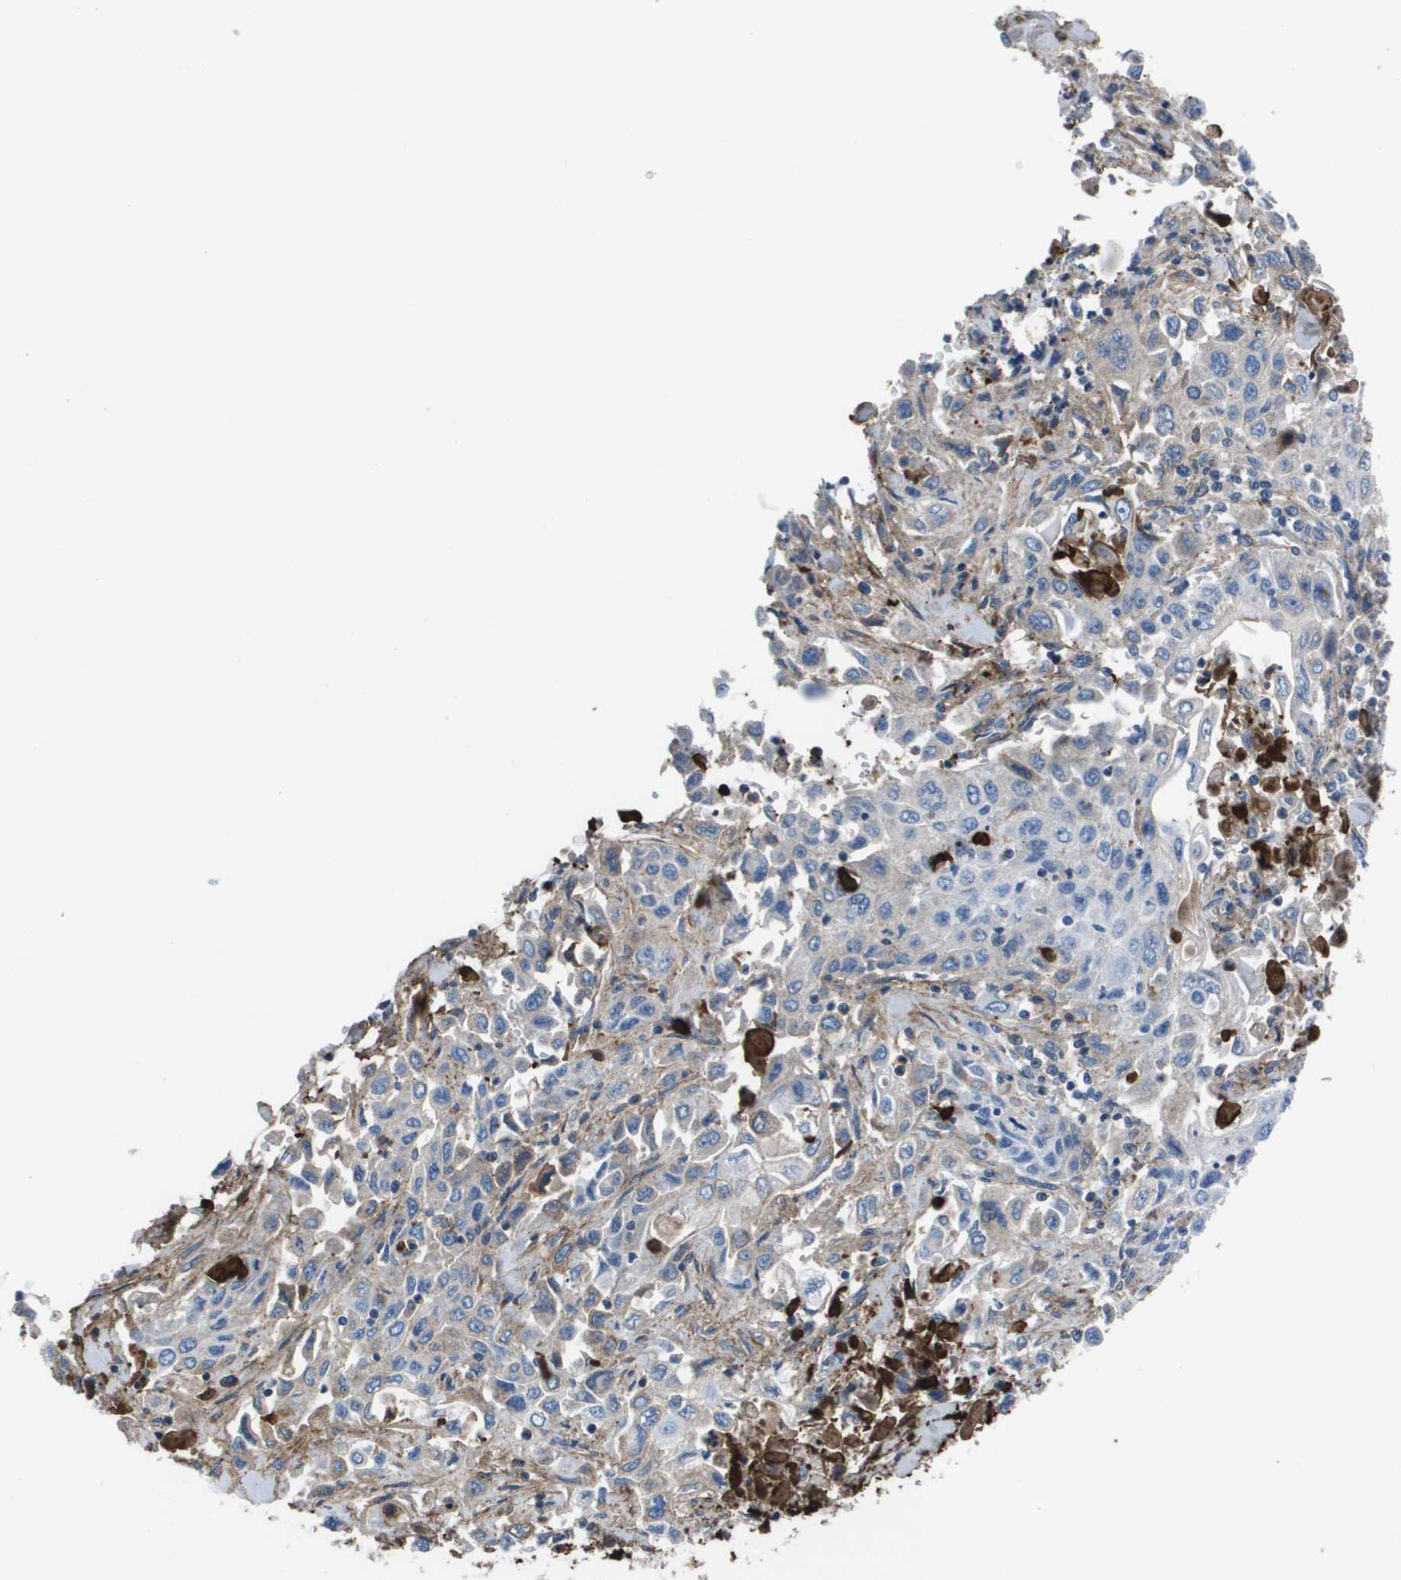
{"staining": {"intensity": "negative", "quantity": "none", "location": "none"}, "tissue": "pancreatic cancer", "cell_type": "Tumor cells", "image_type": "cancer", "snomed": [{"axis": "morphology", "description": "Adenocarcinoma, NOS"}, {"axis": "topography", "description": "Pancreas"}], "caption": "A photomicrograph of adenocarcinoma (pancreatic) stained for a protein reveals no brown staining in tumor cells.", "gene": "VTN", "patient": {"sex": "male", "age": 70}}